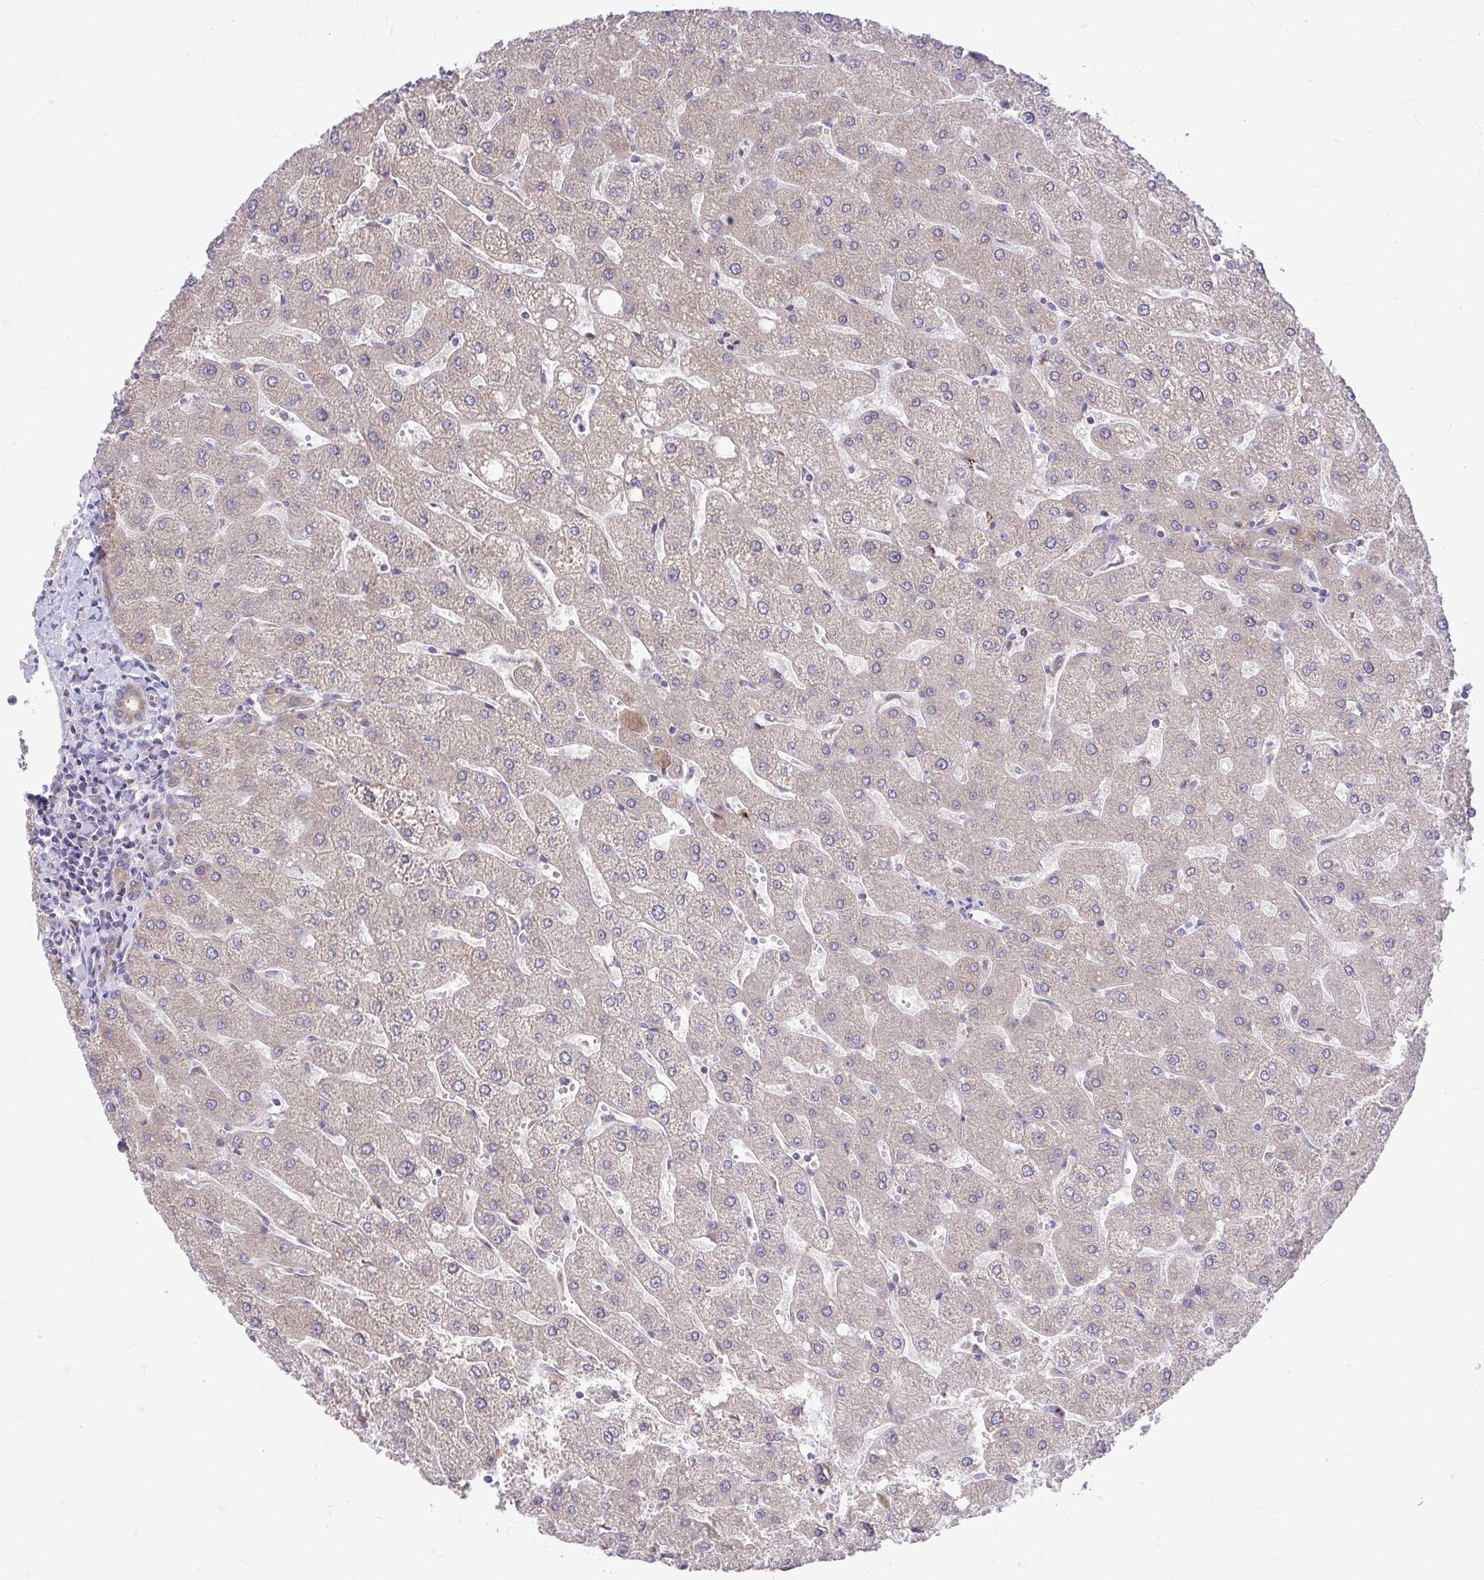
{"staining": {"intensity": "weak", "quantity": ">75%", "location": "cytoplasmic/membranous"}, "tissue": "liver", "cell_type": "Cholangiocytes", "image_type": "normal", "snomed": [{"axis": "morphology", "description": "Normal tissue, NOS"}, {"axis": "topography", "description": "Liver"}], "caption": "A high-resolution photomicrograph shows immunohistochemistry (IHC) staining of benign liver, which displays weak cytoplasmic/membranous positivity in about >75% of cholangiocytes. (Brightfield microscopy of DAB IHC at high magnification).", "gene": "METTL9", "patient": {"sex": "male", "age": 67}}